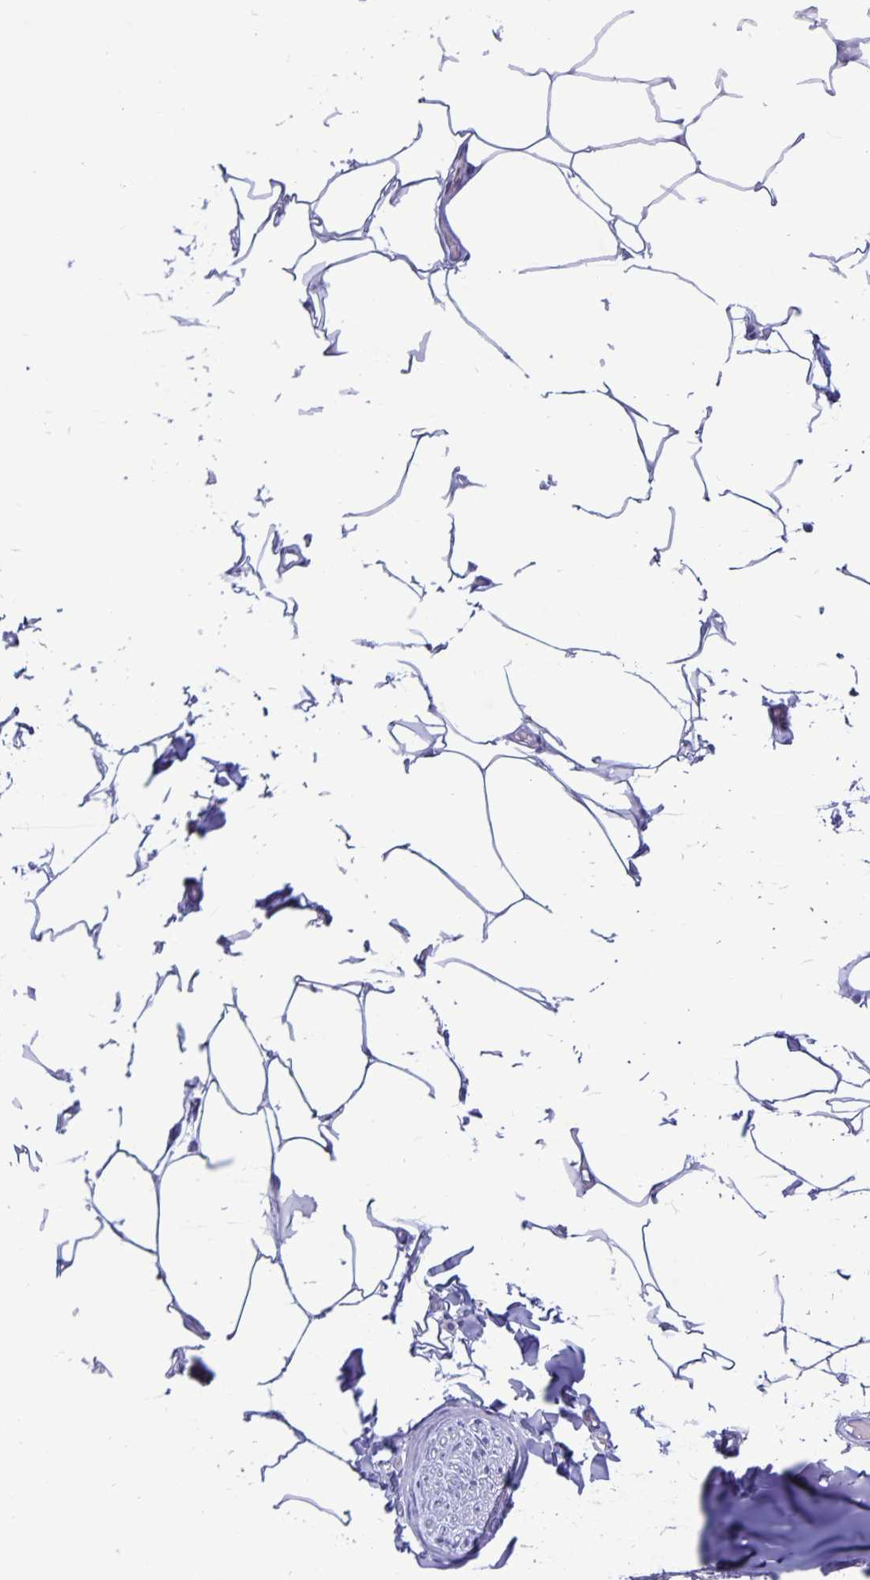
{"staining": {"intensity": "negative", "quantity": "none", "location": "none"}, "tissue": "adipose tissue", "cell_type": "Adipocytes", "image_type": "normal", "snomed": [{"axis": "morphology", "description": "Normal tissue, NOS"}, {"axis": "topography", "description": "Skin"}, {"axis": "topography", "description": "Peripheral nerve tissue"}], "caption": "DAB (3,3'-diaminobenzidine) immunohistochemical staining of unremarkable human adipose tissue reveals no significant staining in adipocytes. The staining is performed using DAB brown chromogen with nuclei counter-stained in using hematoxylin.", "gene": "BPIFA3", "patient": {"sex": "female", "age": 45}}